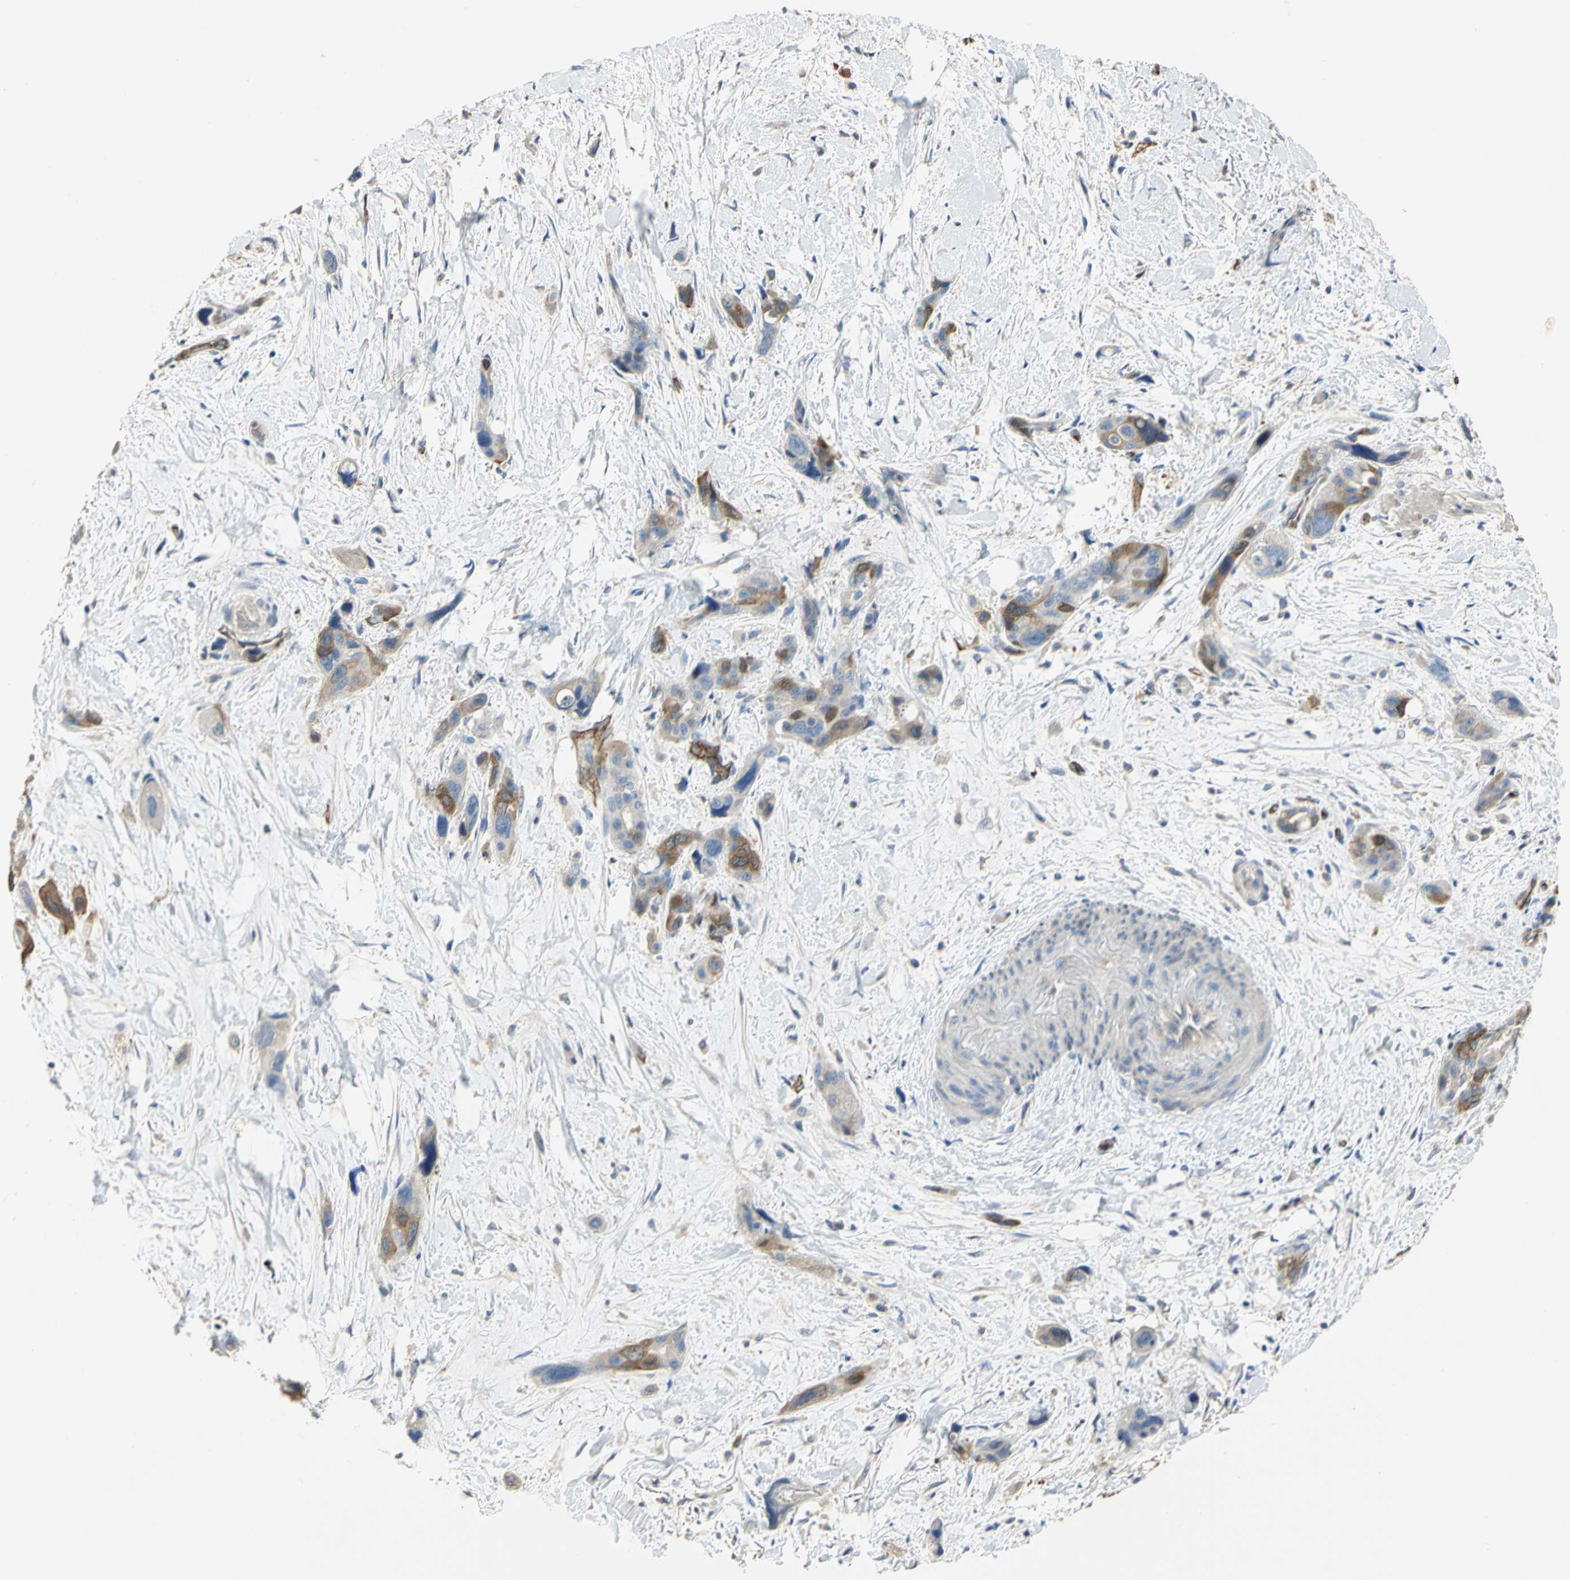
{"staining": {"intensity": "strong", "quantity": "25%-75%", "location": "cytoplasmic/membranous"}, "tissue": "pancreatic cancer", "cell_type": "Tumor cells", "image_type": "cancer", "snomed": [{"axis": "morphology", "description": "Adenocarcinoma, NOS"}, {"axis": "topography", "description": "Pancreas"}], "caption": "Immunohistochemistry (IHC) micrograph of neoplastic tissue: human pancreatic cancer (adenocarcinoma) stained using IHC reveals high levels of strong protein expression localized specifically in the cytoplasmic/membranous of tumor cells, appearing as a cytoplasmic/membranous brown color.", "gene": "DLGAP5", "patient": {"sex": "male", "age": 46}}